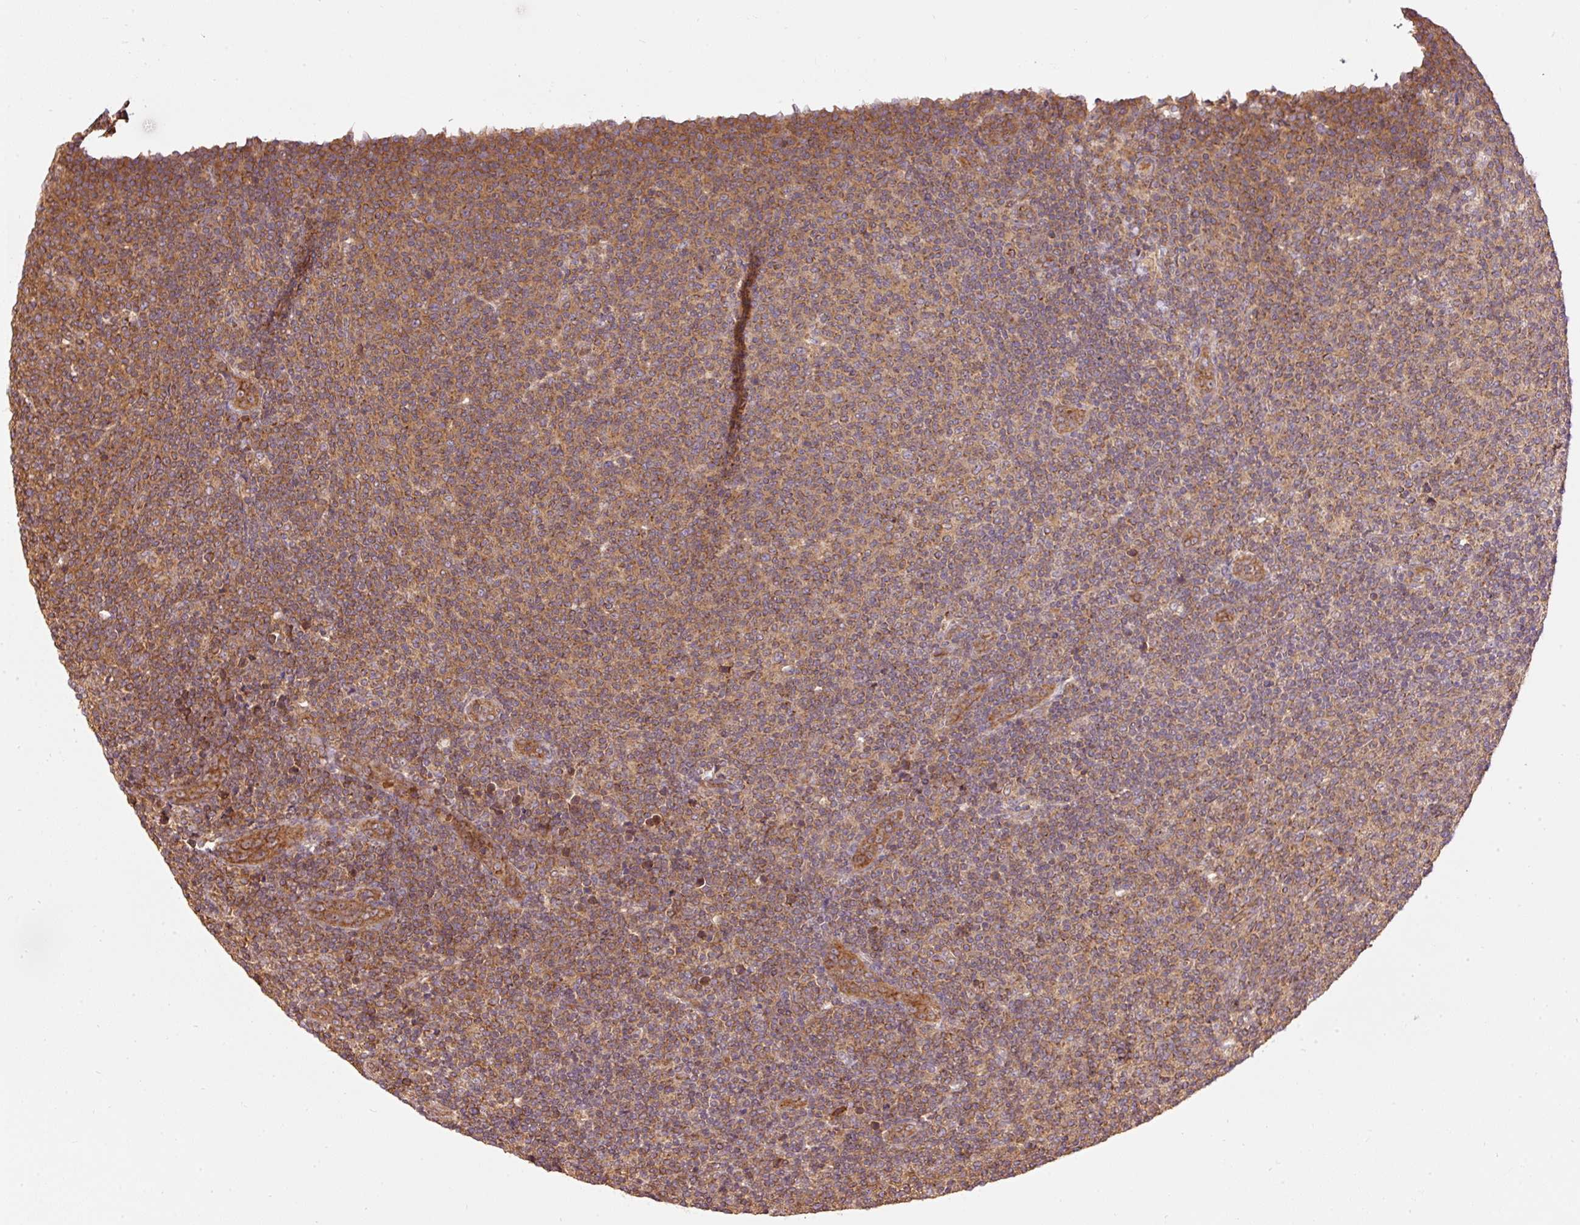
{"staining": {"intensity": "moderate", "quantity": ">75%", "location": "cytoplasmic/membranous"}, "tissue": "lymphoma", "cell_type": "Tumor cells", "image_type": "cancer", "snomed": [{"axis": "morphology", "description": "Malignant lymphoma, non-Hodgkin's type, Low grade"}, {"axis": "topography", "description": "Lymph node"}], "caption": "This is a photomicrograph of IHC staining of low-grade malignant lymphoma, non-Hodgkin's type, which shows moderate positivity in the cytoplasmic/membranous of tumor cells.", "gene": "ADCY4", "patient": {"sex": "male", "age": 66}}